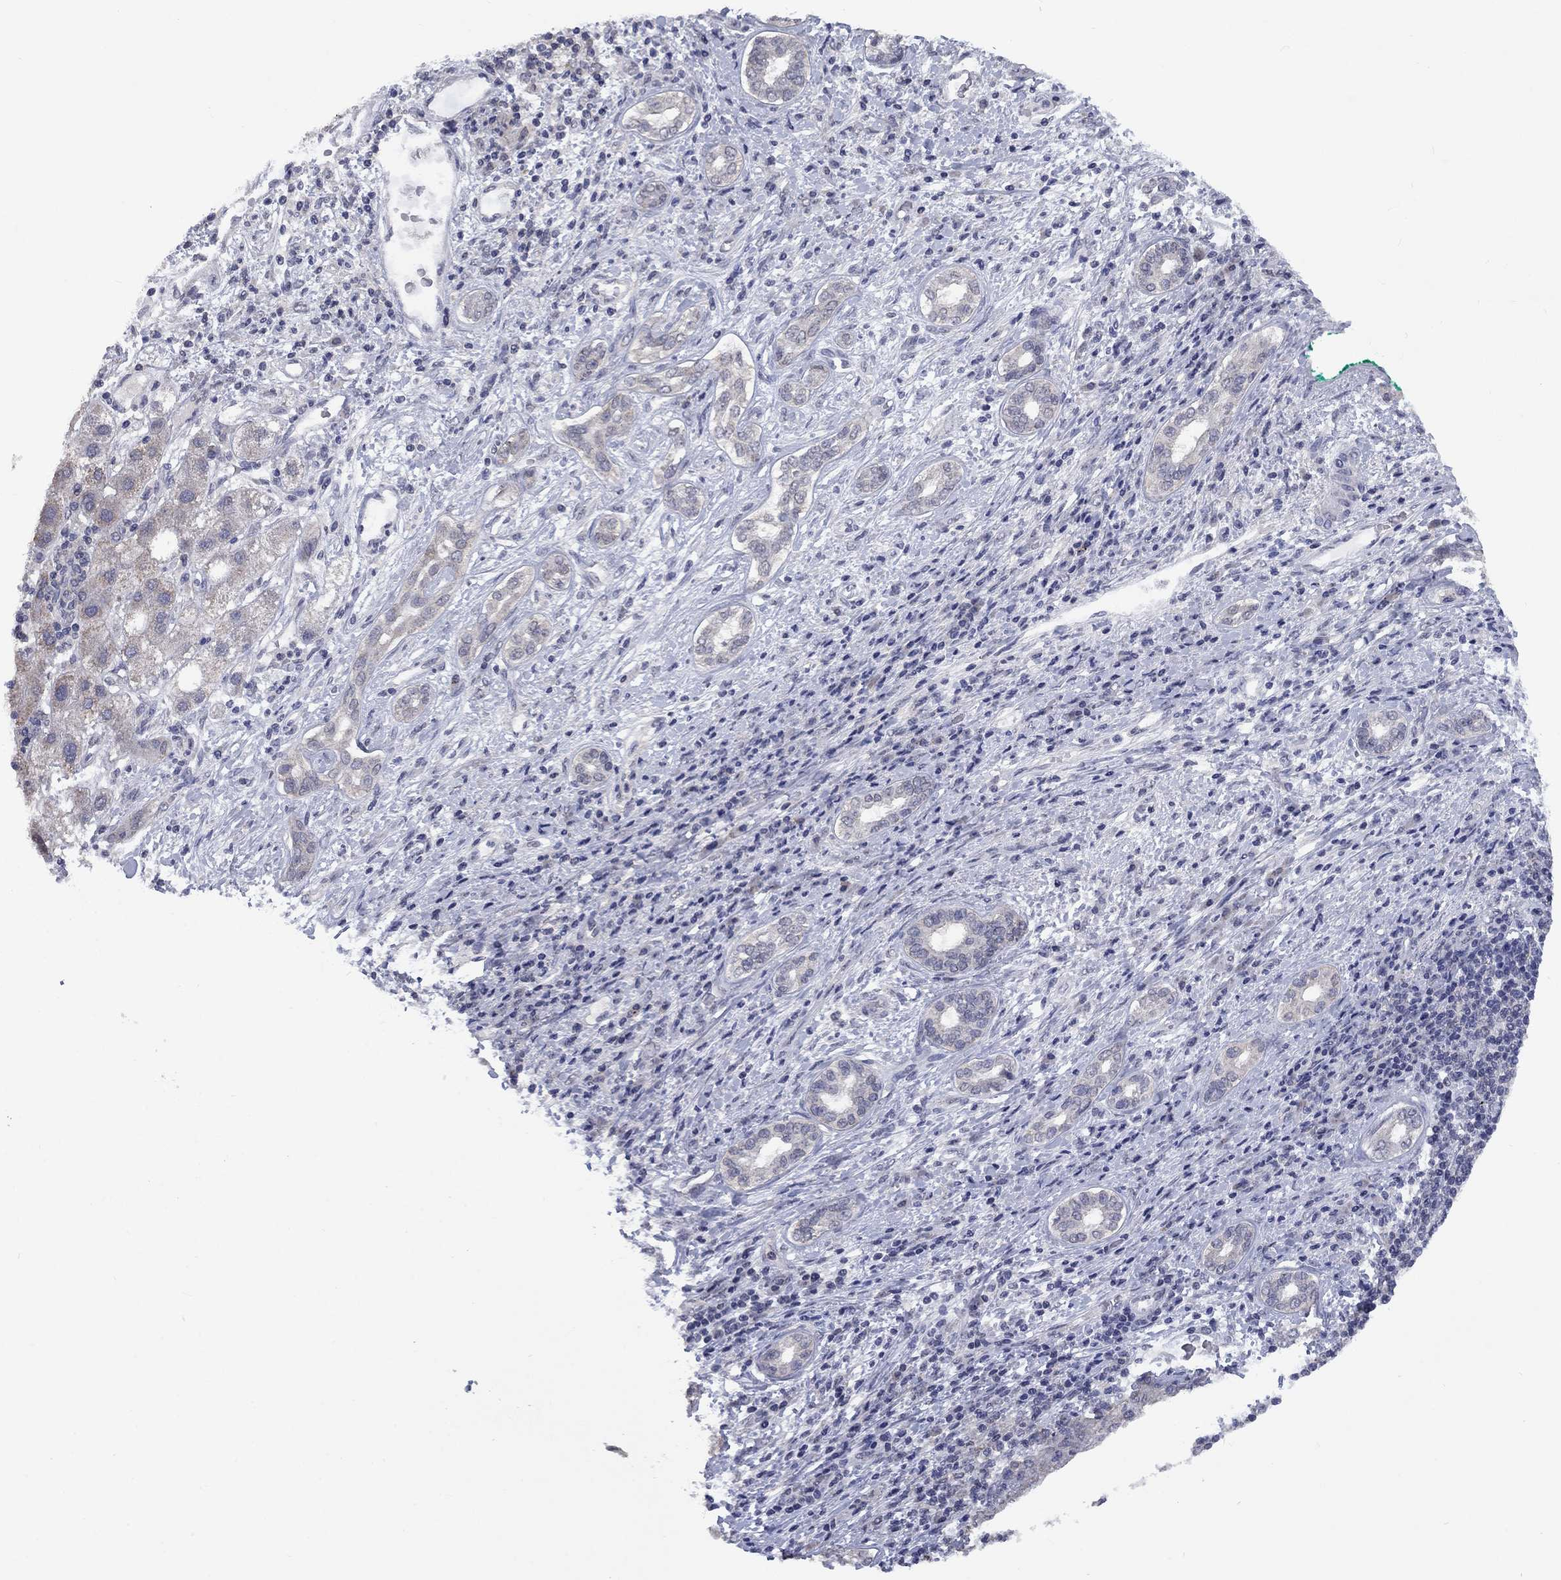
{"staining": {"intensity": "weak", "quantity": "<25%", "location": "cytoplasmic/membranous"}, "tissue": "liver cancer", "cell_type": "Tumor cells", "image_type": "cancer", "snomed": [{"axis": "morphology", "description": "Carcinoma, Hepatocellular, NOS"}, {"axis": "topography", "description": "Liver"}], "caption": "Tumor cells are negative for brown protein staining in liver cancer. (Immunohistochemistry, brightfield microscopy, high magnification).", "gene": "SPATA33", "patient": {"sex": "male", "age": 65}}